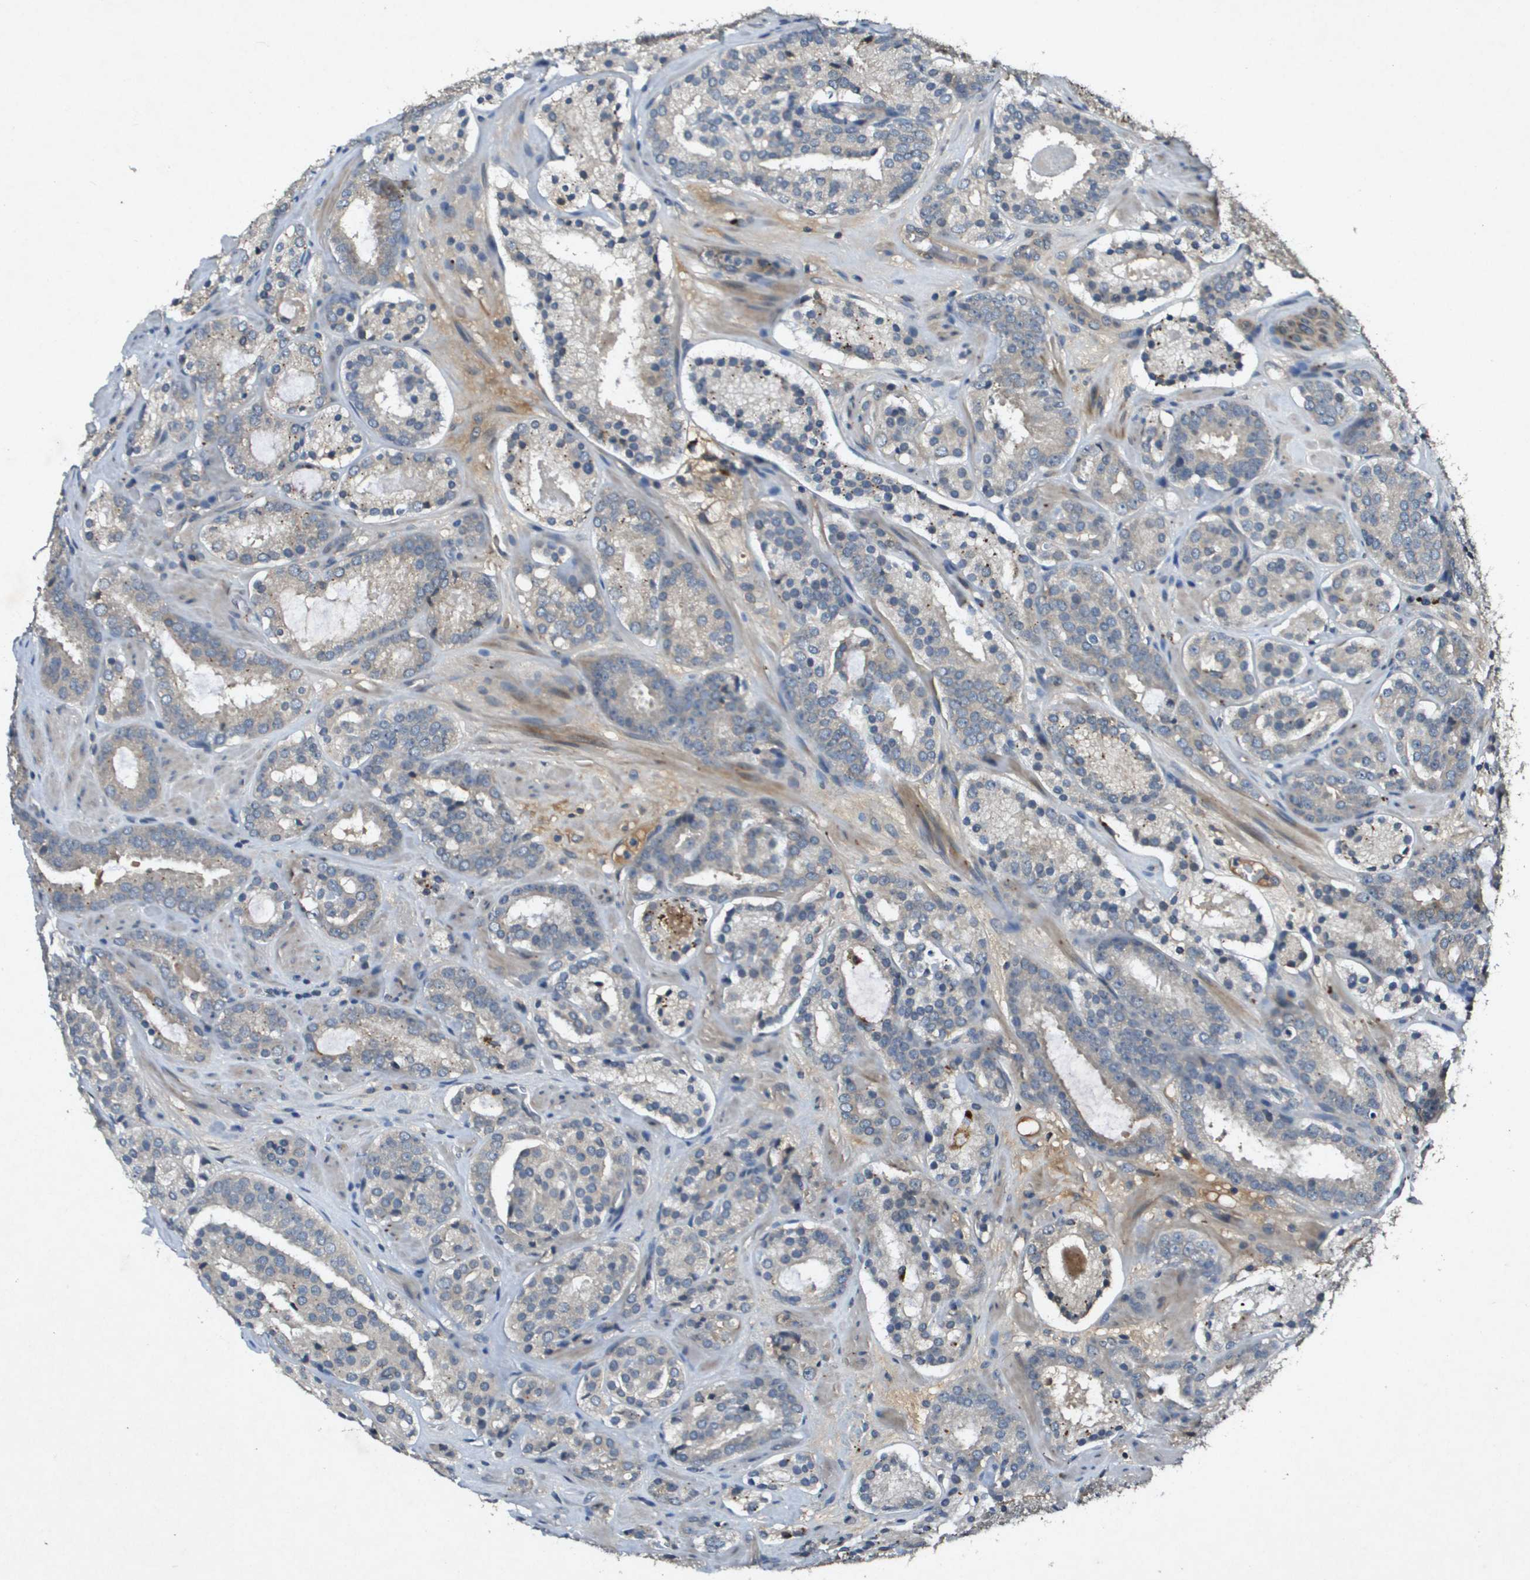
{"staining": {"intensity": "weak", "quantity": ">75%", "location": "cytoplasmic/membranous"}, "tissue": "prostate cancer", "cell_type": "Tumor cells", "image_type": "cancer", "snomed": [{"axis": "morphology", "description": "Adenocarcinoma, Low grade"}, {"axis": "topography", "description": "Prostate"}], "caption": "Protein expression analysis of adenocarcinoma (low-grade) (prostate) reveals weak cytoplasmic/membranous expression in about >75% of tumor cells.", "gene": "PGAP3", "patient": {"sex": "male", "age": 69}}